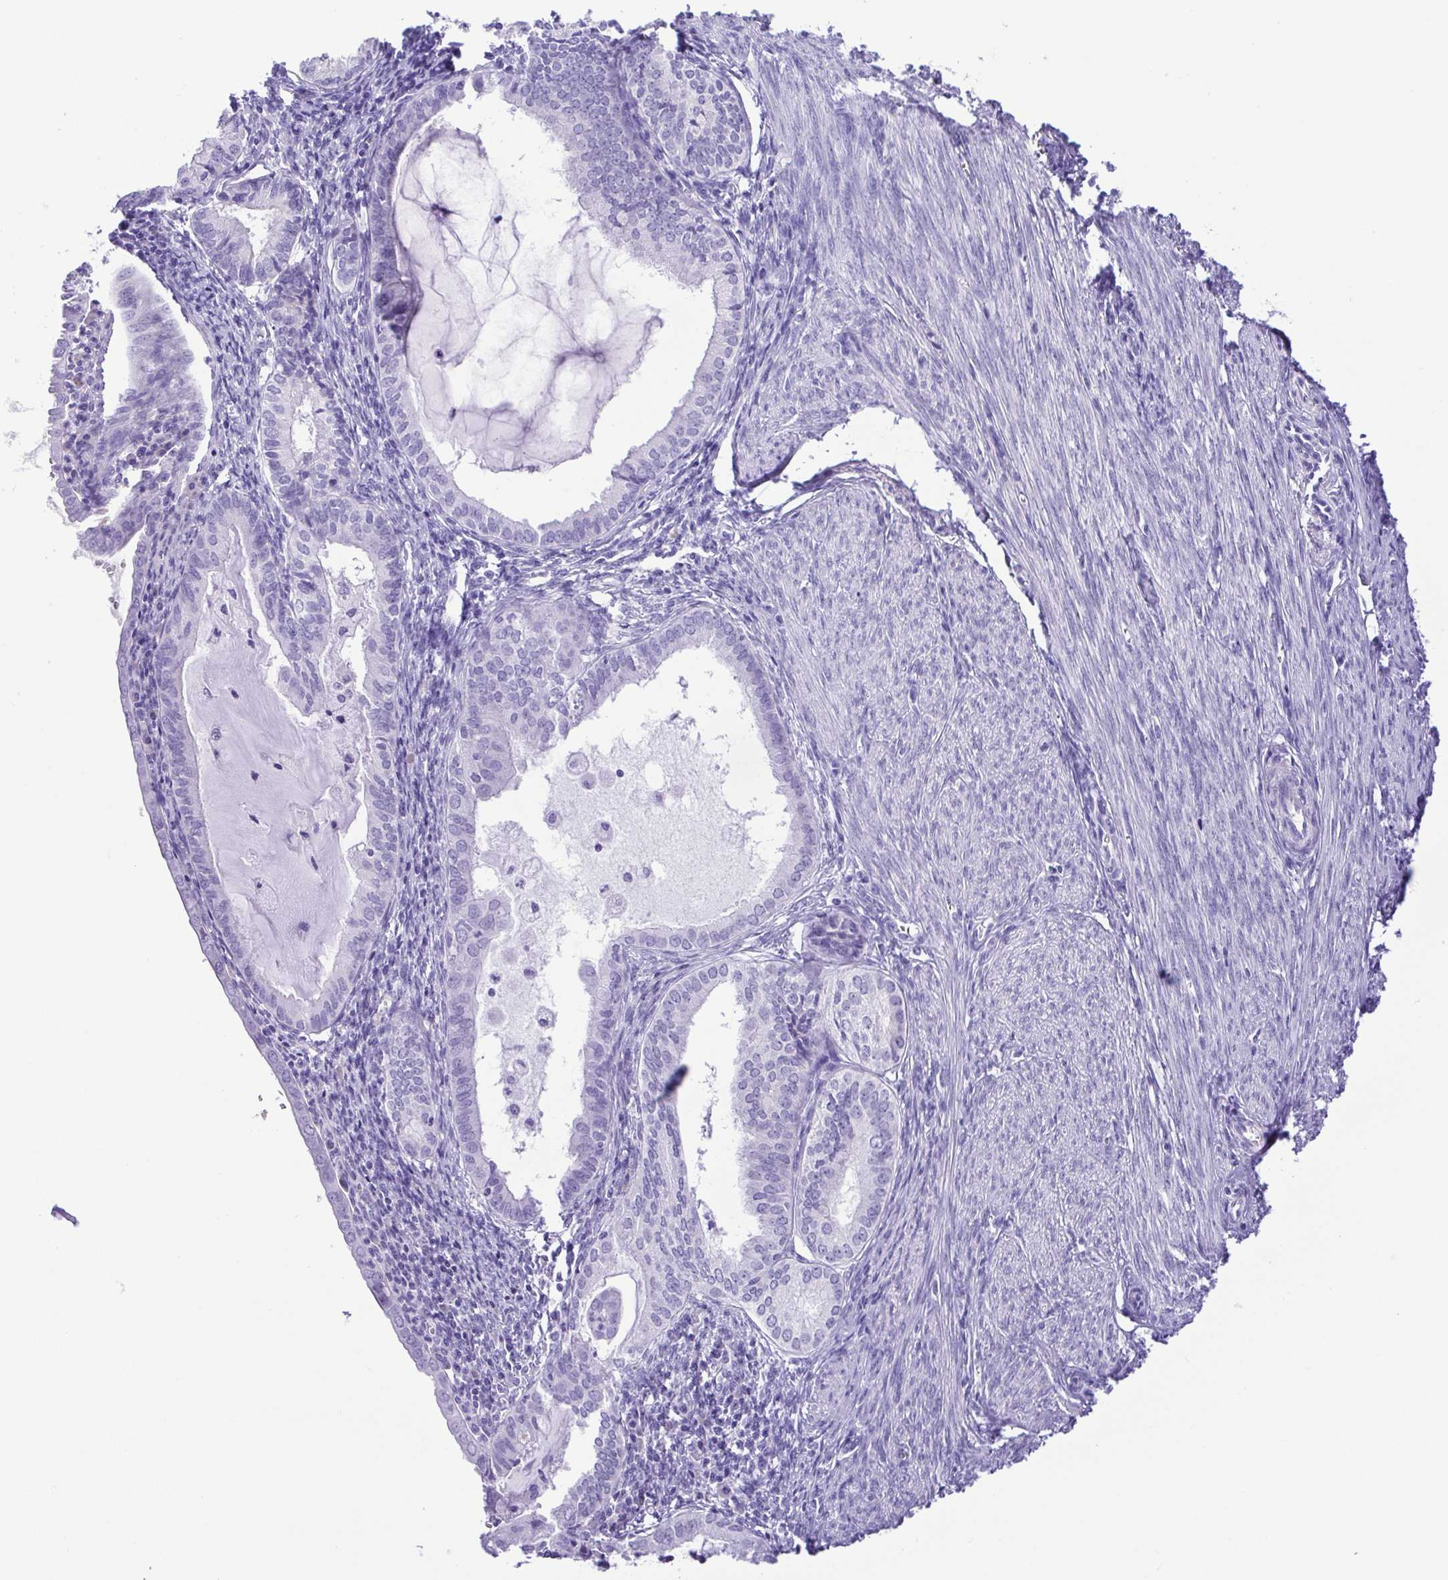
{"staining": {"intensity": "negative", "quantity": "none", "location": "none"}, "tissue": "endometrial cancer", "cell_type": "Tumor cells", "image_type": "cancer", "snomed": [{"axis": "morphology", "description": "Carcinoma, NOS"}, {"axis": "topography", "description": "Endometrium"}], "caption": "Tumor cells are negative for brown protein staining in endometrial cancer.", "gene": "PAK3", "patient": {"sex": "female", "age": 62}}